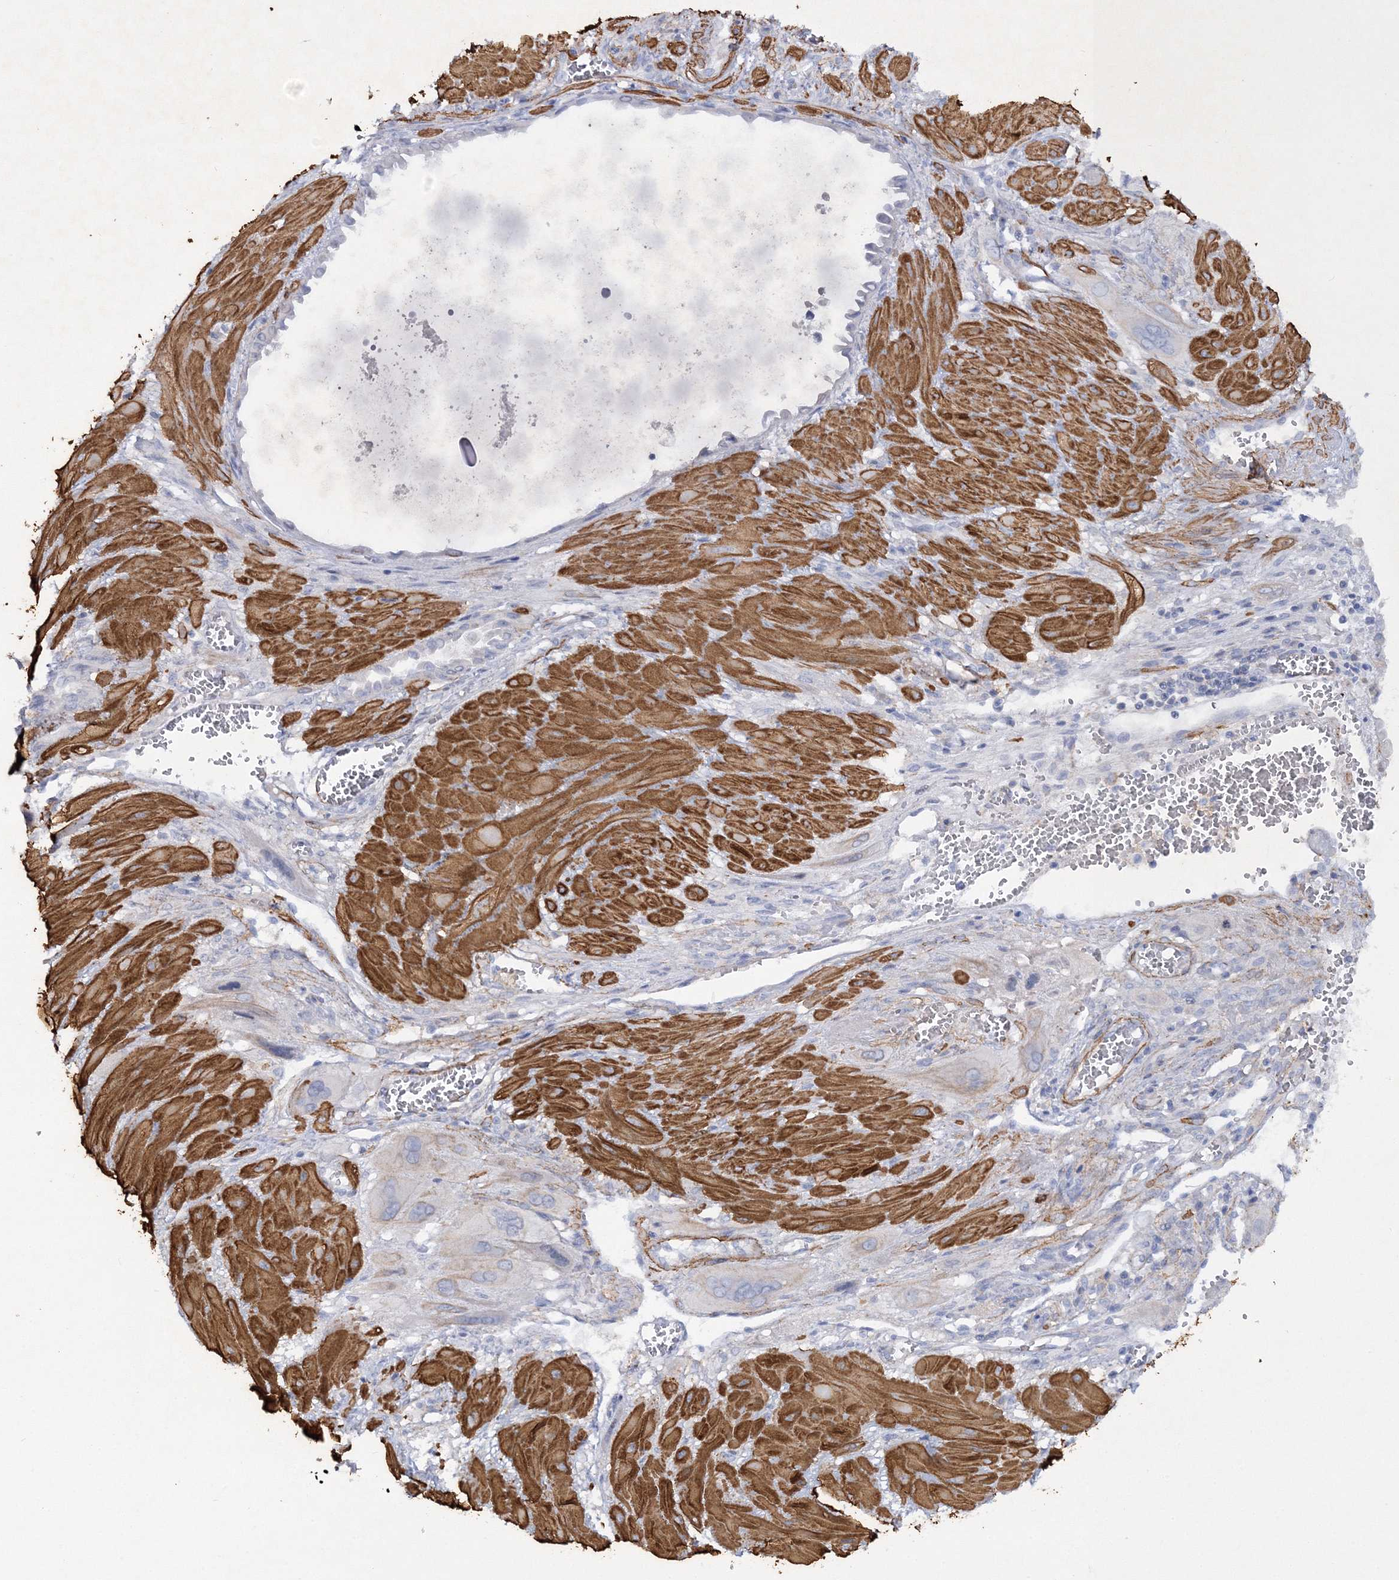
{"staining": {"intensity": "negative", "quantity": "none", "location": "none"}, "tissue": "cervical cancer", "cell_type": "Tumor cells", "image_type": "cancer", "snomed": [{"axis": "morphology", "description": "Squamous cell carcinoma, NOS"}, {"axis": "topography", "description": "Cervix"}], "caption": "A histopathology image of cervical squamous cell carcinoma stained for a protein shows no brown staining in tumor cells.", "gene": "RTN2", "patient": {"sex": "female", "age": 34}}